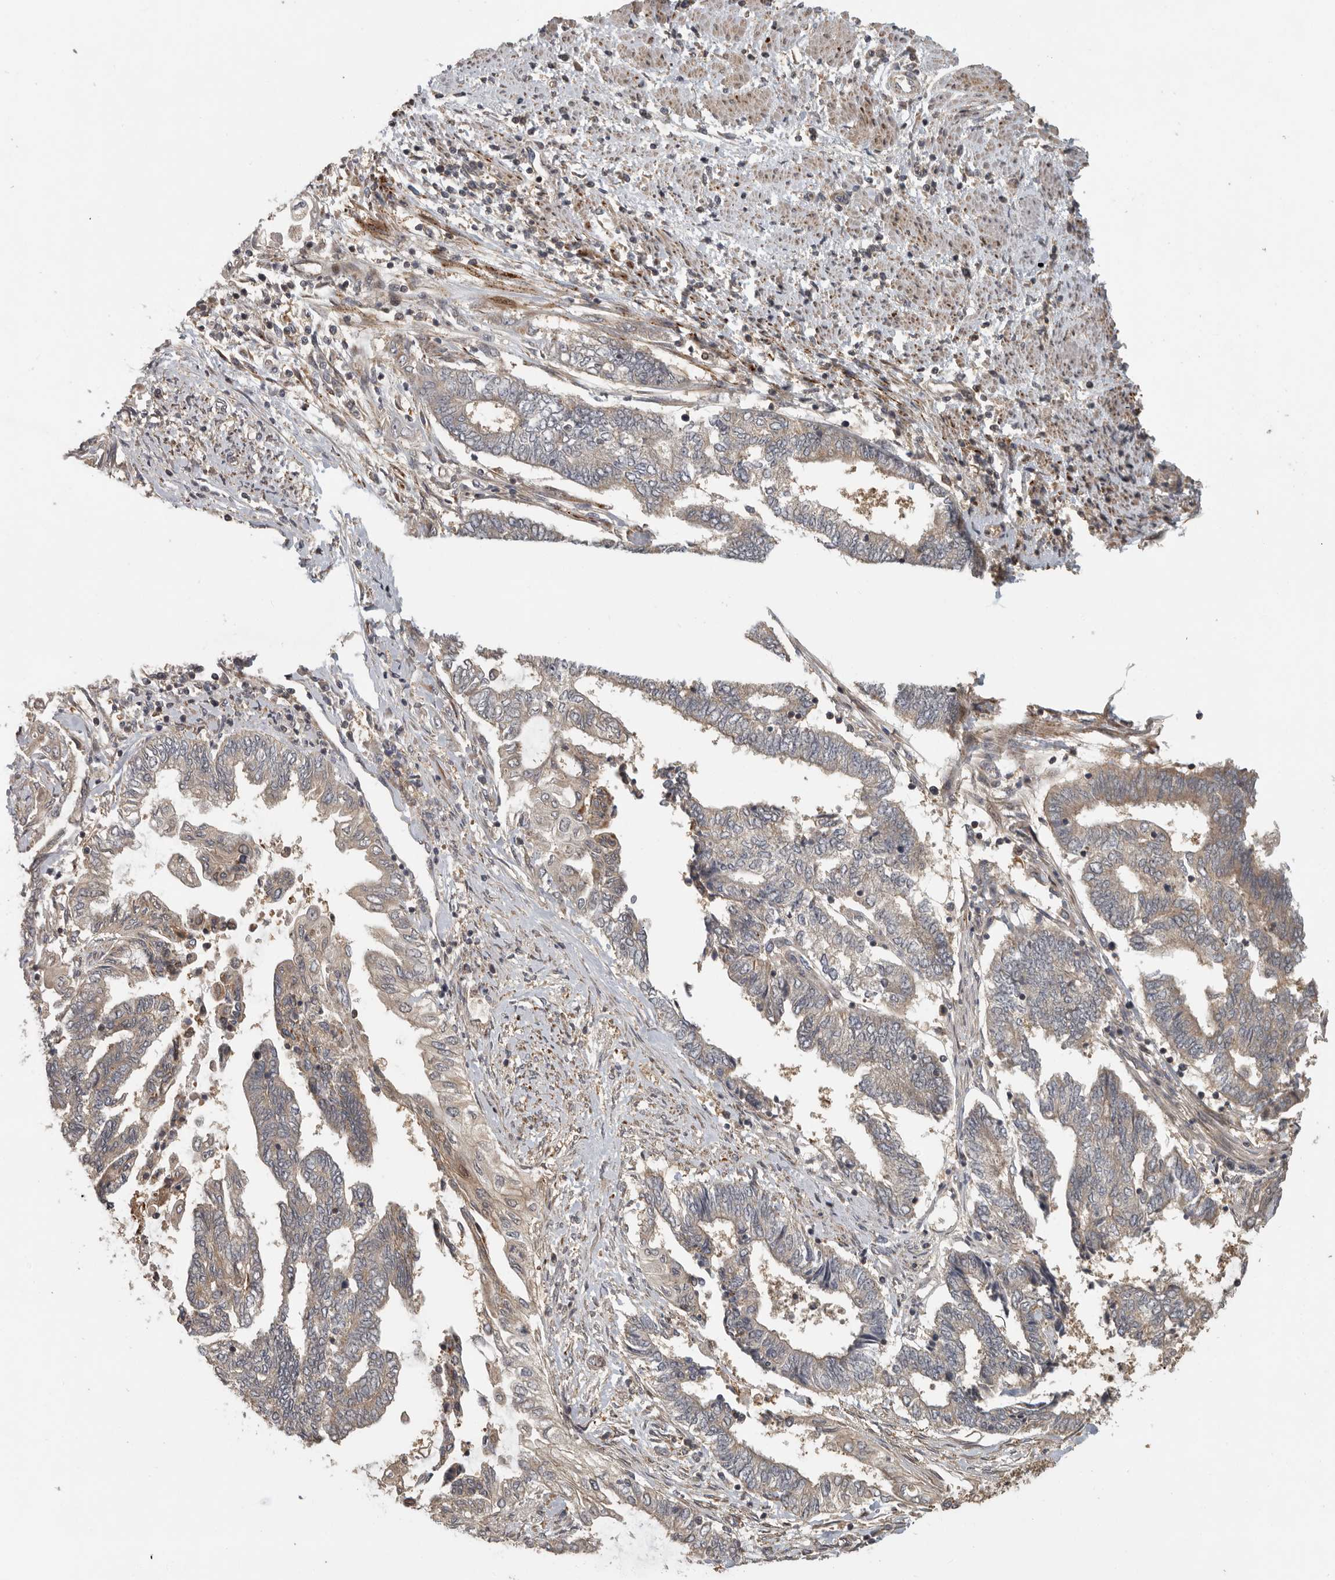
{"staining": {"intensity": "weak", "quantity": "<25%", "location": "cytoplasmic/membranous"}, "tissue": "endometrial cancer", "cell_type": "Tumor cells", "image_type": "cancer", "snomed": [{"axis": "morphology", "description": "Adenocarcinoma, NOS"}, {"axis": "topography", "description": "Uterus"}, {"axis": "topography", "description": "Endometrium"}], "caption": "Adenocarcinoma (endometrial) was stained to show a protein in brown. There is no significant expression in tumor cells.", "gene": "SWT1", "patient": {"sex": "female", "age": 70}}